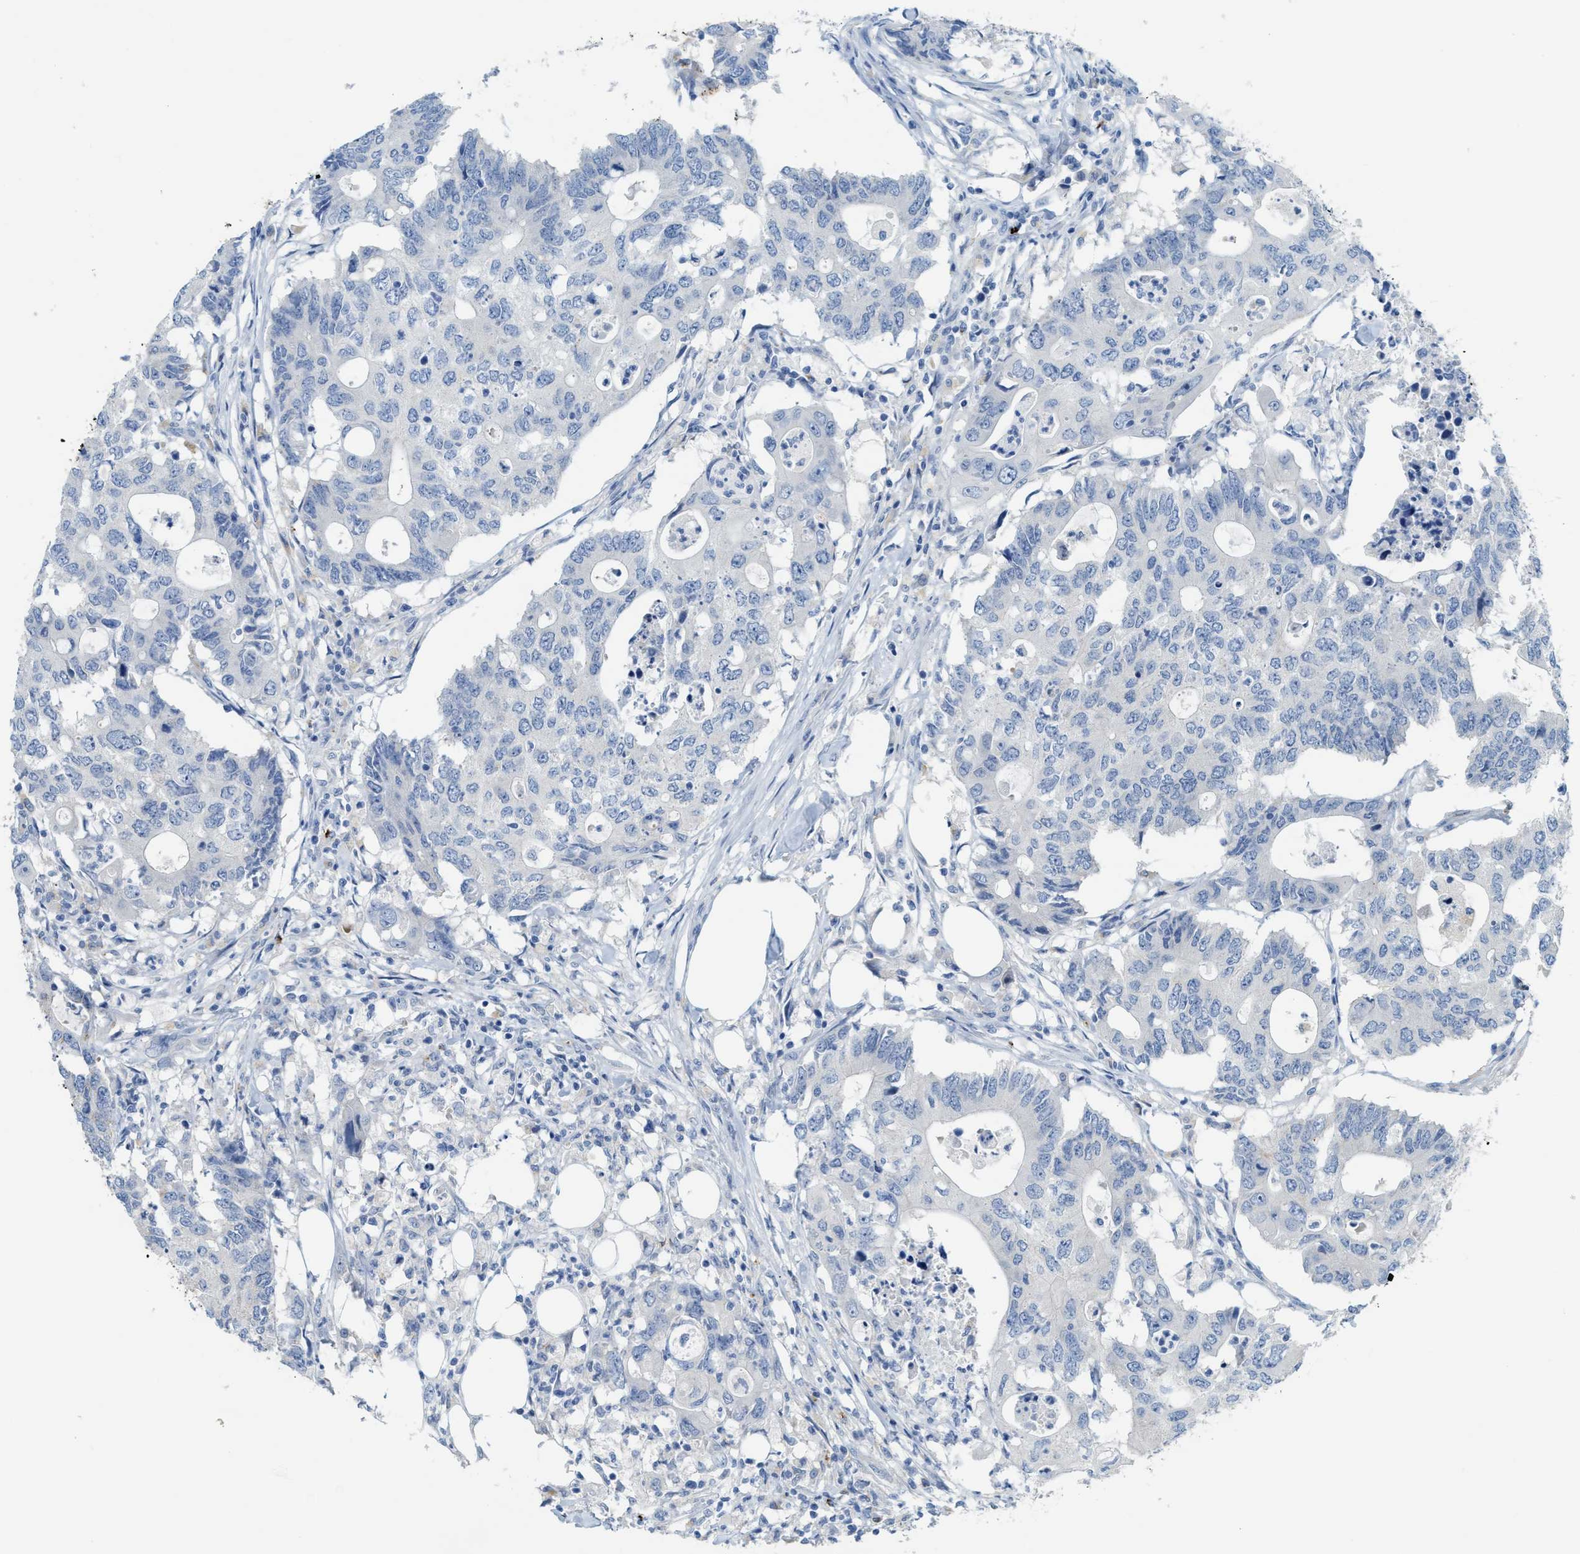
{"staining": {"intensity": "negative", "quantity": "none", "location": "none"}, "tissue": "colorectal cancer", "cell_type": "Tumor cells", "image_type": "cancer", "snomed": [{"axis": "morphology", "description": "Adenocarcinoma, NOS"}, {"axis": "topography", "description": "Colon"}], "caption": "Tumor cells show no significant protein staining in colorectal cancer (adenocarcinoma). Brightfield microscopy of immunohistochemistry stained with DAB (brown) and hematoxylin (blue), captured at high magnification.", "gene": "KLHDC10", "patient": {"sex": "male", "age": 71}}